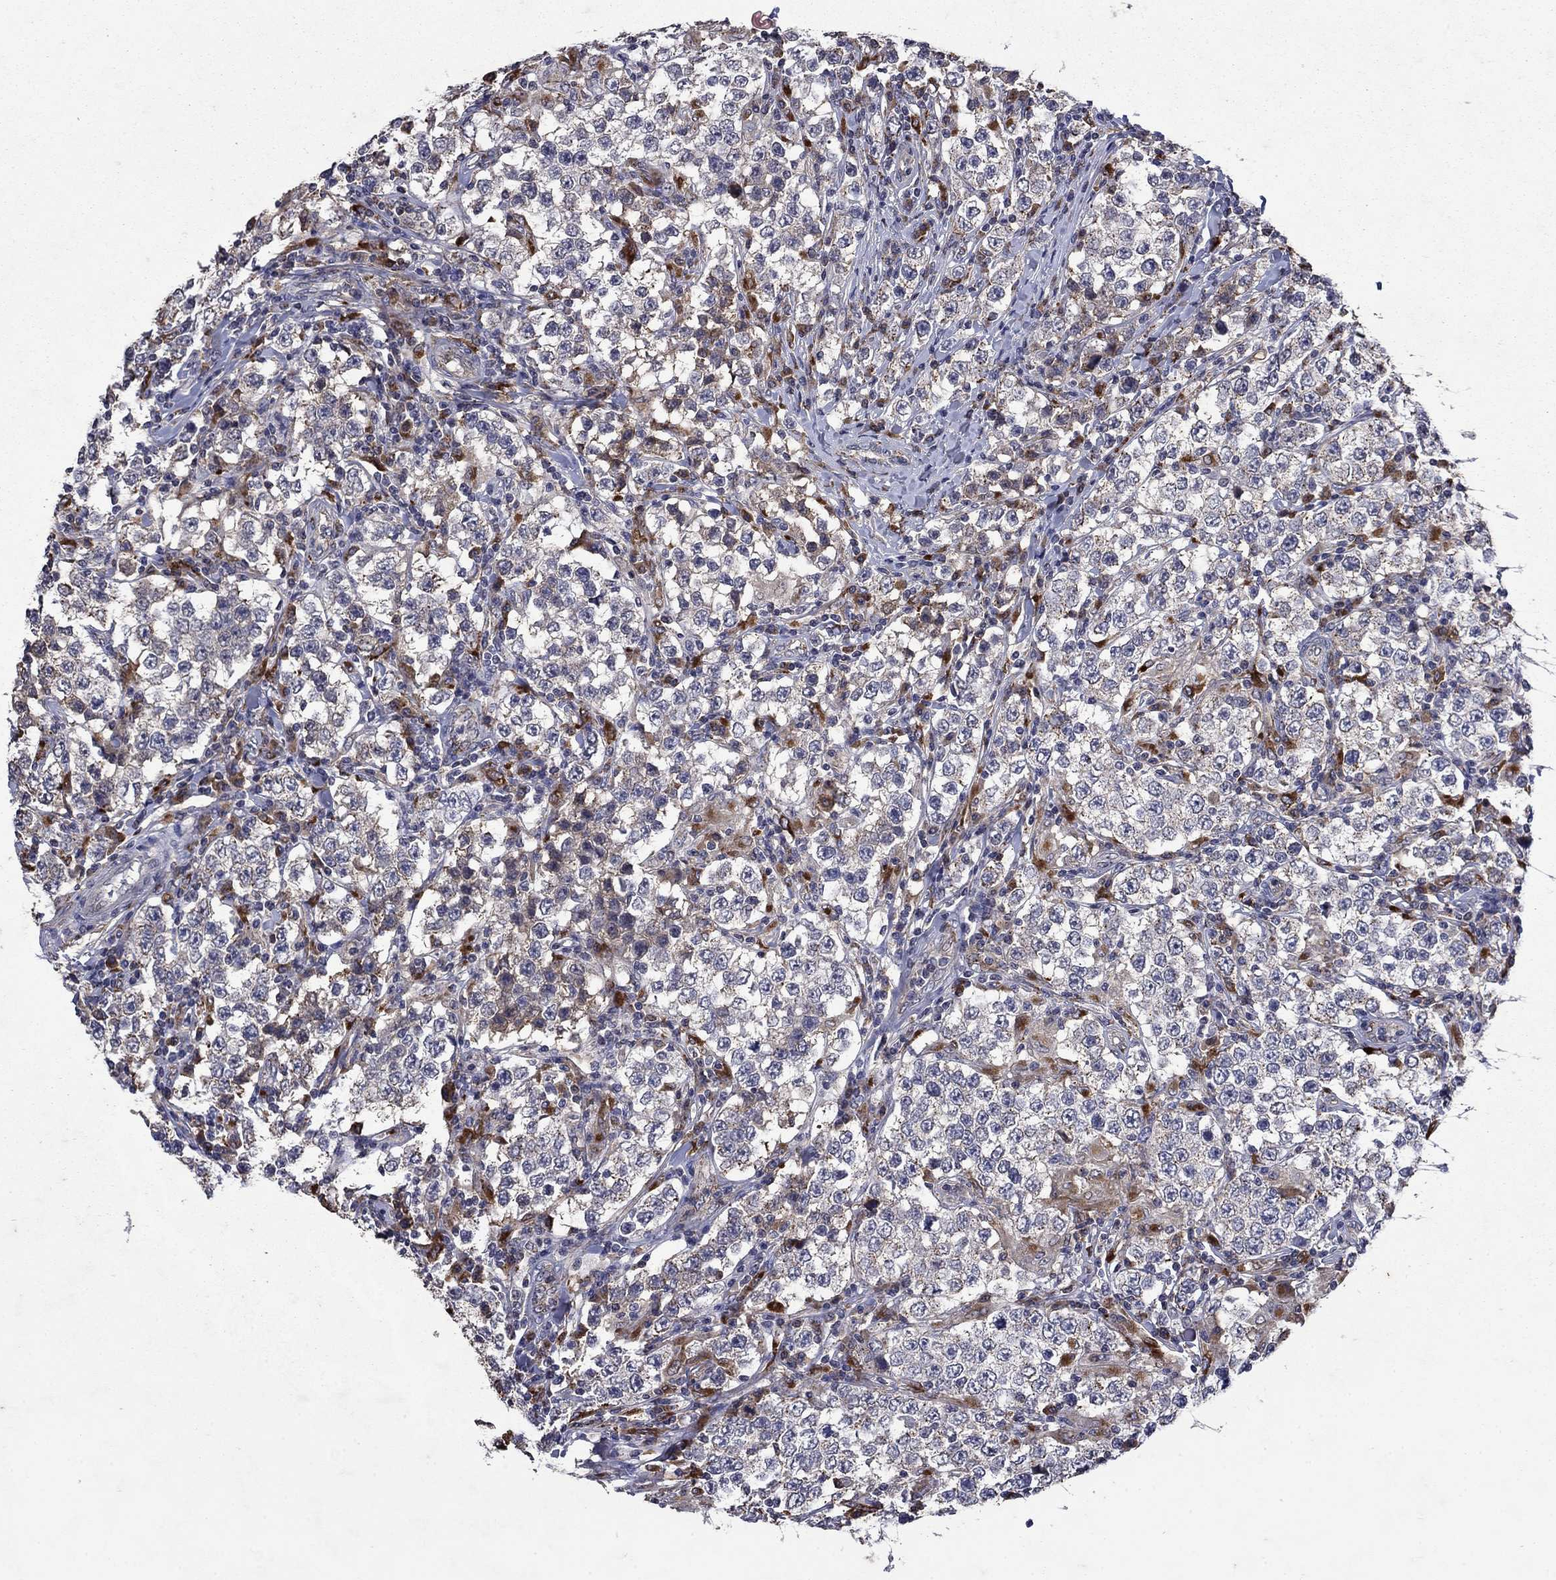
{"staining": {"intensity": "negative", "quantity": "none", "location": "none"}, "tissue": "testis cancer", "cell_type": "Tumor cells", "image_type": "cancer", "snomed": [{"axis": "morphology", "description": "Seminoma, NOS"}, {"axis": "morphology", "description": "Carcinoma, Embryonal, NOS"}, {"axis": "topography", "description": "Testis"}], "caption": "Testis seminoma stained for a protein using immunohistochemistry (IHC) exhibits no staining tumor cells.", "gene": "NPC2", "patient": {"sex": "male", "age": 41}}